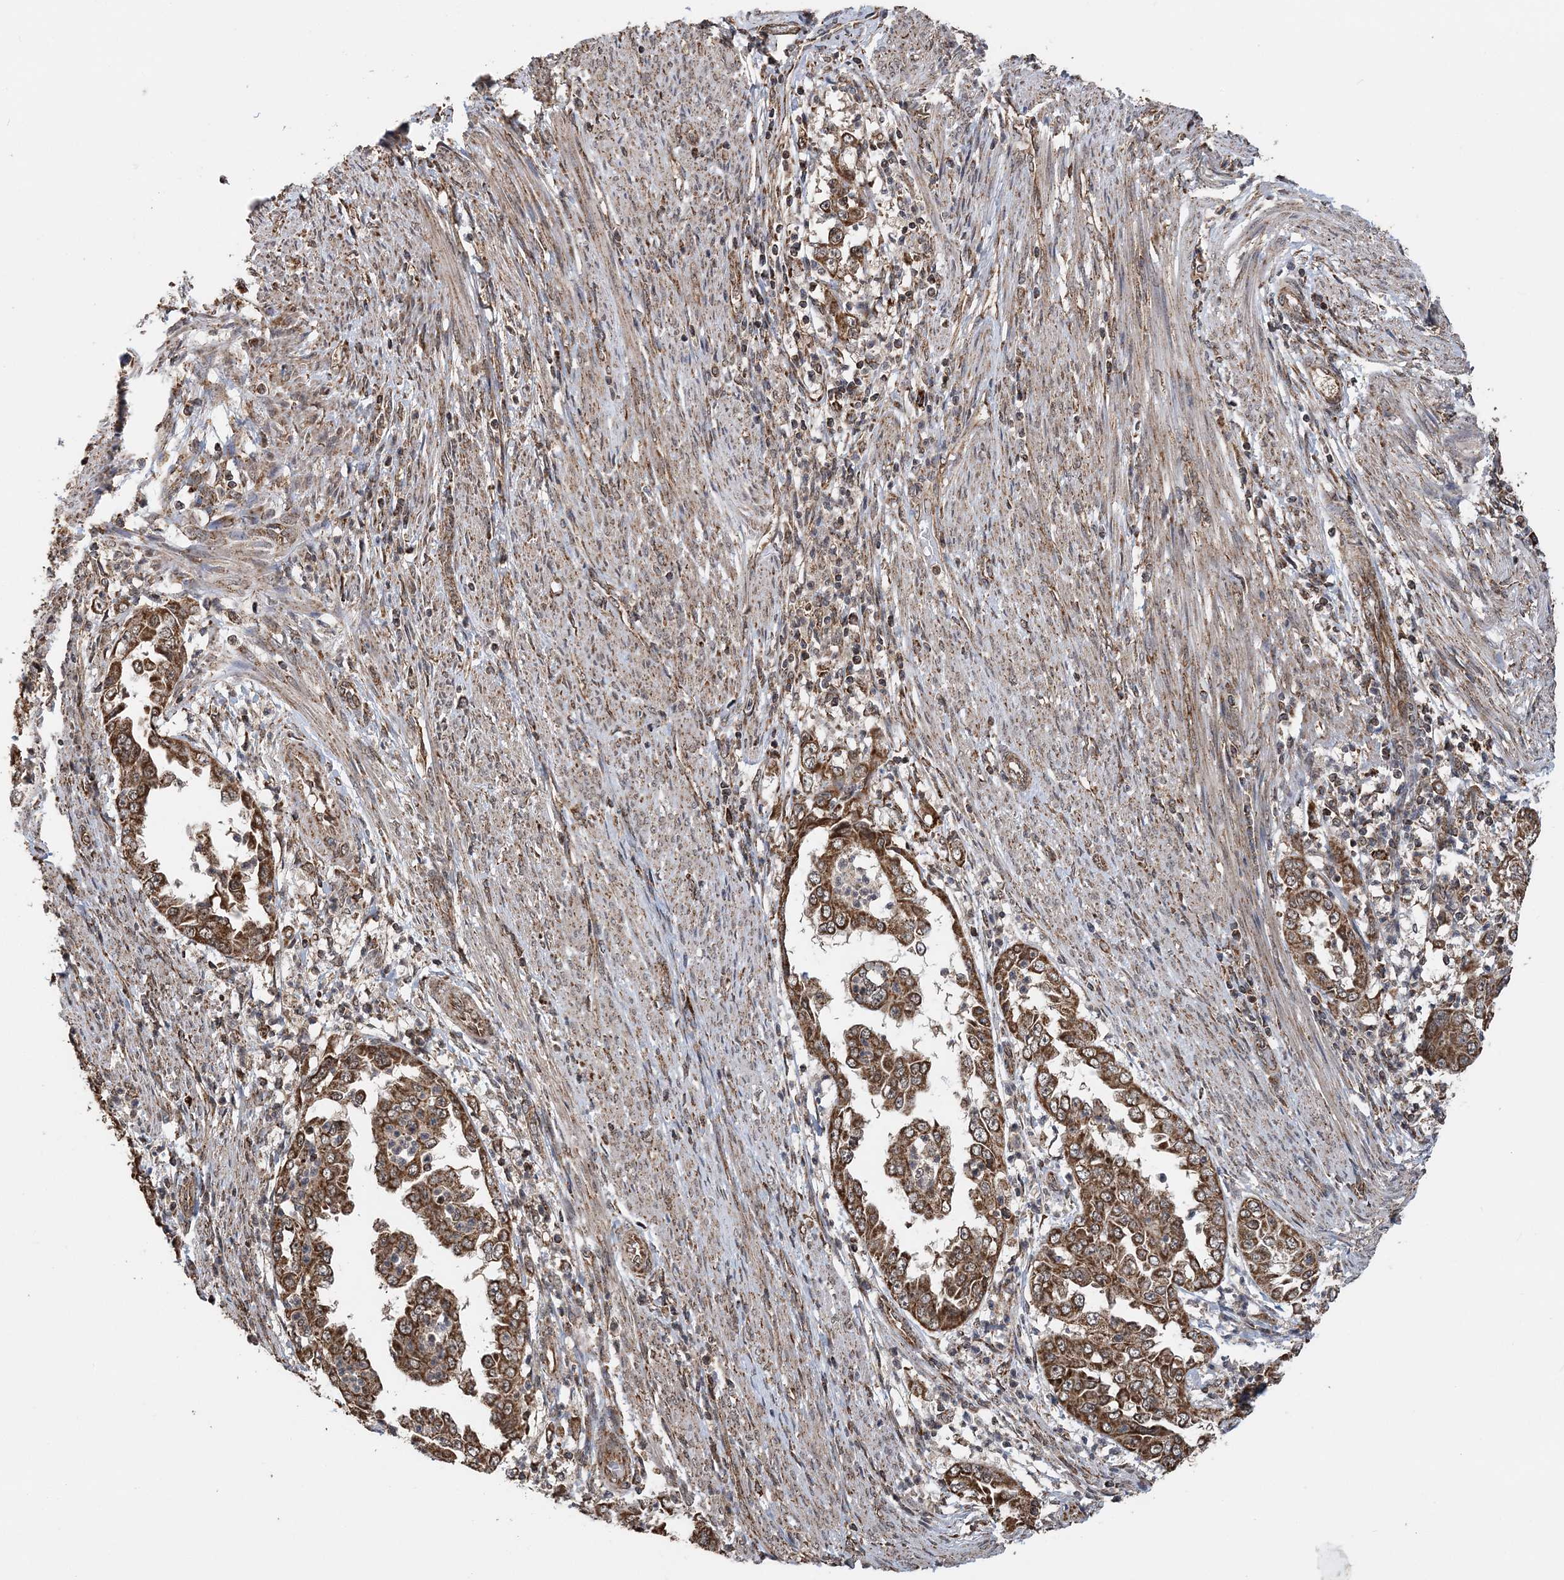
{"staining": {"intensity": "moderate", "quantity": ">75%", "location": "cytoplasmic/membranous"}, "tissue": "endometrial cancer", "cell_type": "Tumor cells", "image_type": "cancer", "snomed": [{"axis": "morphology", "description": "Adenocarcinoma, NOS"}, {"axis": "topography", "description": "Endometrium"}], "caption": "Moderate cytoplasmic/membranous protein positivity is appreciated in about >75% of tumor cells in endometrial cancer.", "gene": "PCBP1", "patient": {"sex": "female", "age": 85}}